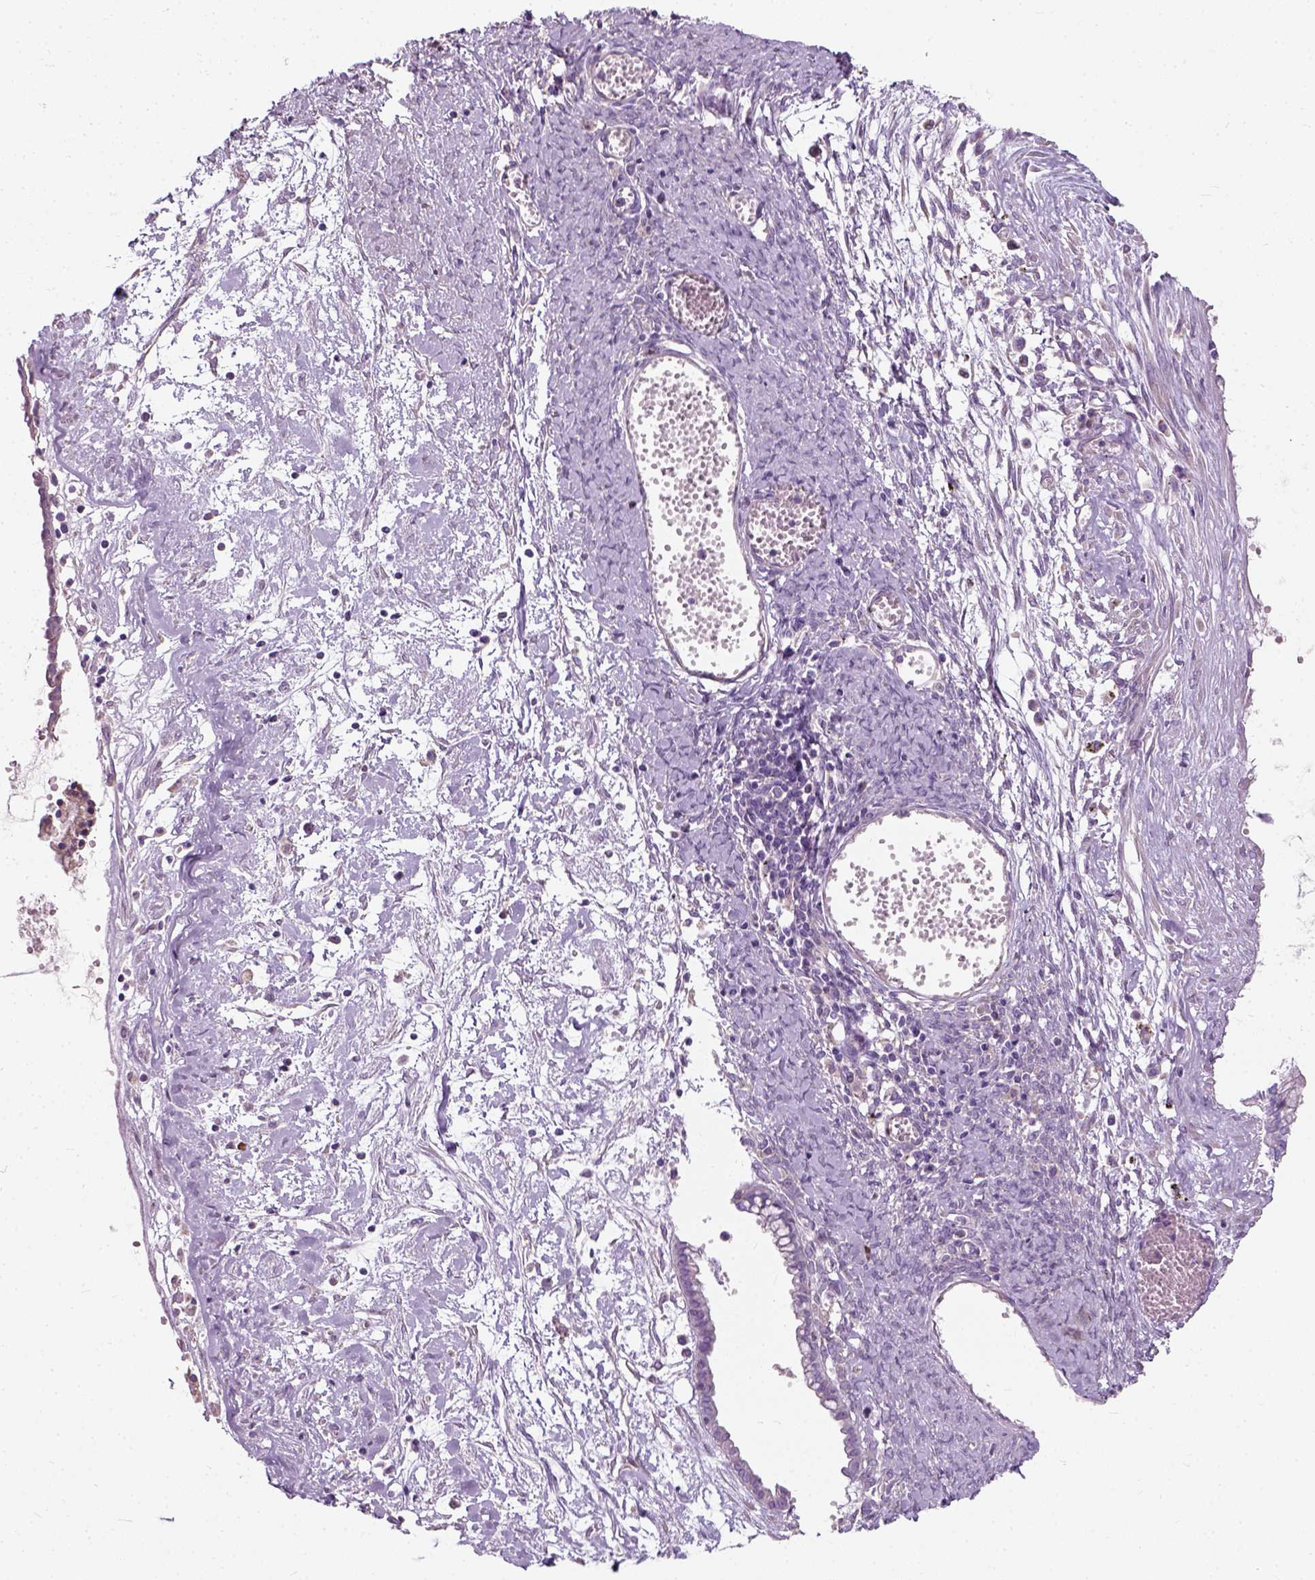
{"staining": {"intensity": "negative", "quantity": "none", "location": "none"}, "tissue": "ovarian cancer", "cell_type": "Tumor cells", "image_type": "cancer", "snomed": [{"axis": "morphology", "description": "Cystadenocarcinoma, mucinous, NOS"}, {"axis": "topography", "description": "Ovary"}], "caption": "Ovarian cancer stained for a protein using IHC reveals no expression tumor cells.", "gene": "TRIM72", "patient": {"sex": "female", "age": 67}}